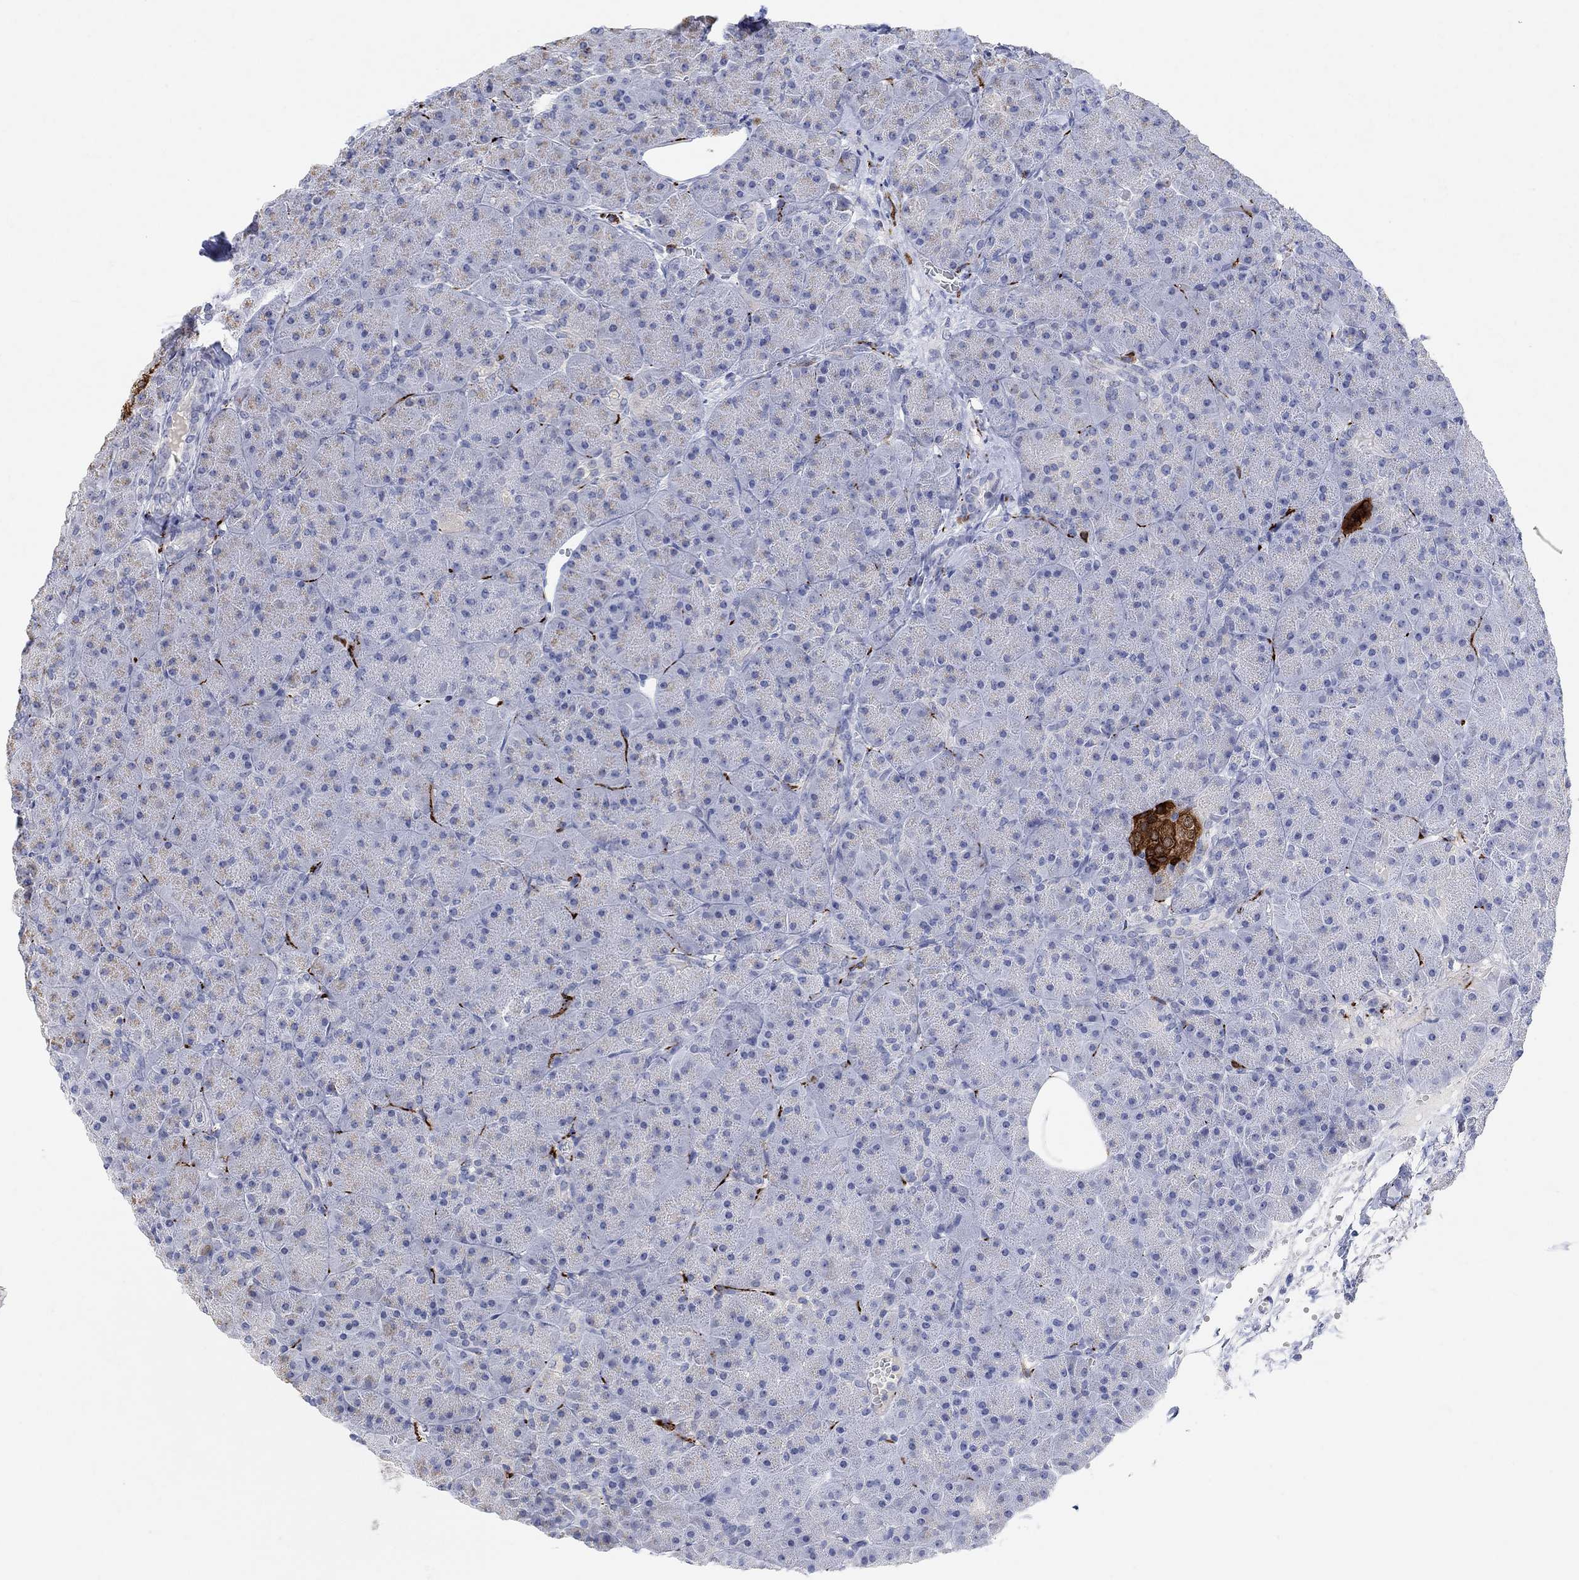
{"staining": {"intensity": "negative", "quantity": "none", "location": "none"}, "tissue": "pancreas", "cell_type": "Exocrine glandular cells", "image_type": "normal", "snomed": [{"axis": "morphology", "description": "Normal tissue, NOS"}, {"axis": "topography", "description": "Pancreas"}], "caption": "This is an immunohistochemistry (IHC) histopathology image of benign human pancreas. There is no staining in exocrine glandular cells.", "gene": "VAT1L", "patient": {"sex": "male", "age": 61}}